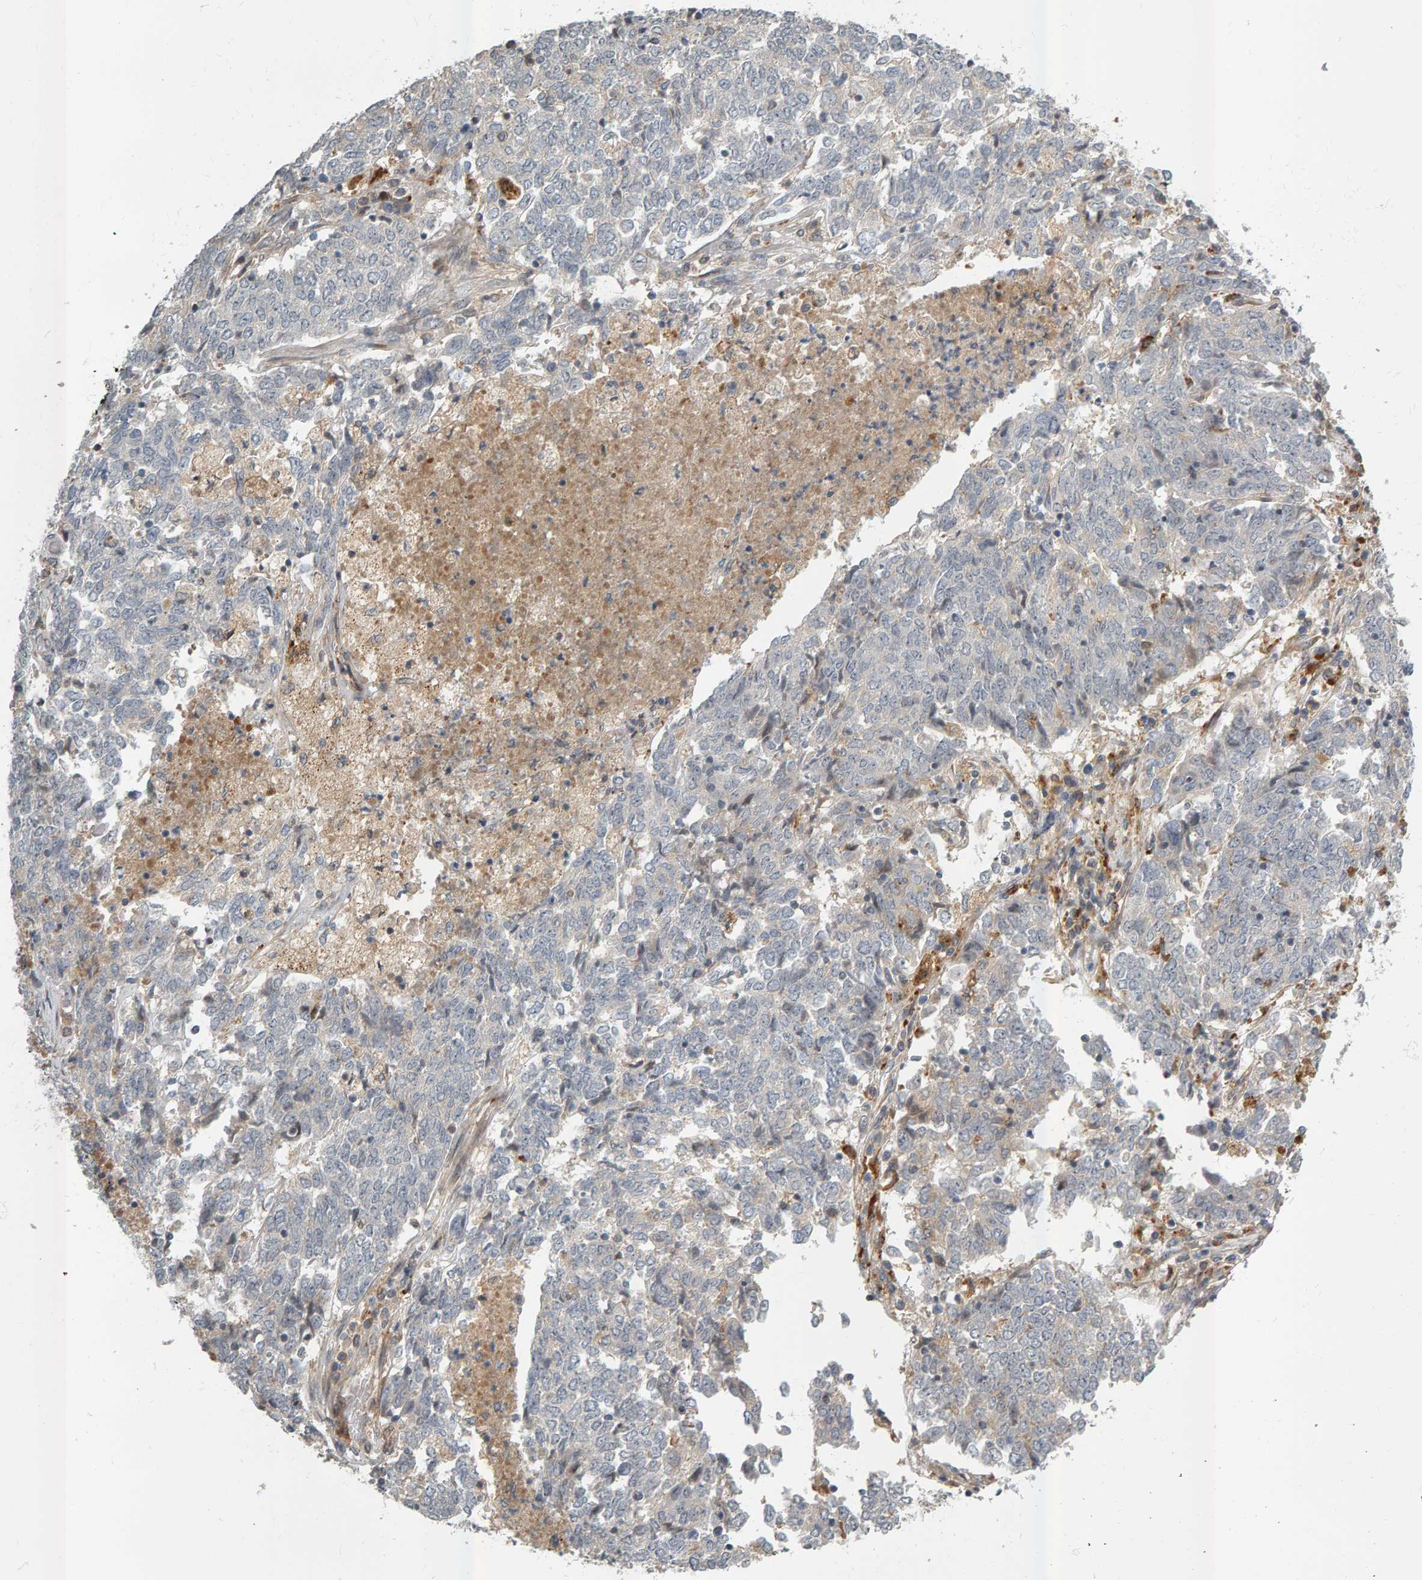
{"staining": {"intensity": "negative", "quantity": "none", "location": "none"}, "tissue": "endometrial cancer", "cell_type": "Tumor cells", "image_type": "cancer", "snomed": [{"axis": "morphology", "description": "Adenocarcinoma, NOS"}, {"axis": "topography", "description": "Endometrium"}], "caption": "High magnification brightfield microscopy of endometrial adenocarcinoma stained with DAB (brown) and counterstained with hematoxylin (blue): tumor cells show no significant expression.", "gene": "ZNF160", "patient": {"sex": "female", "age": 80}}